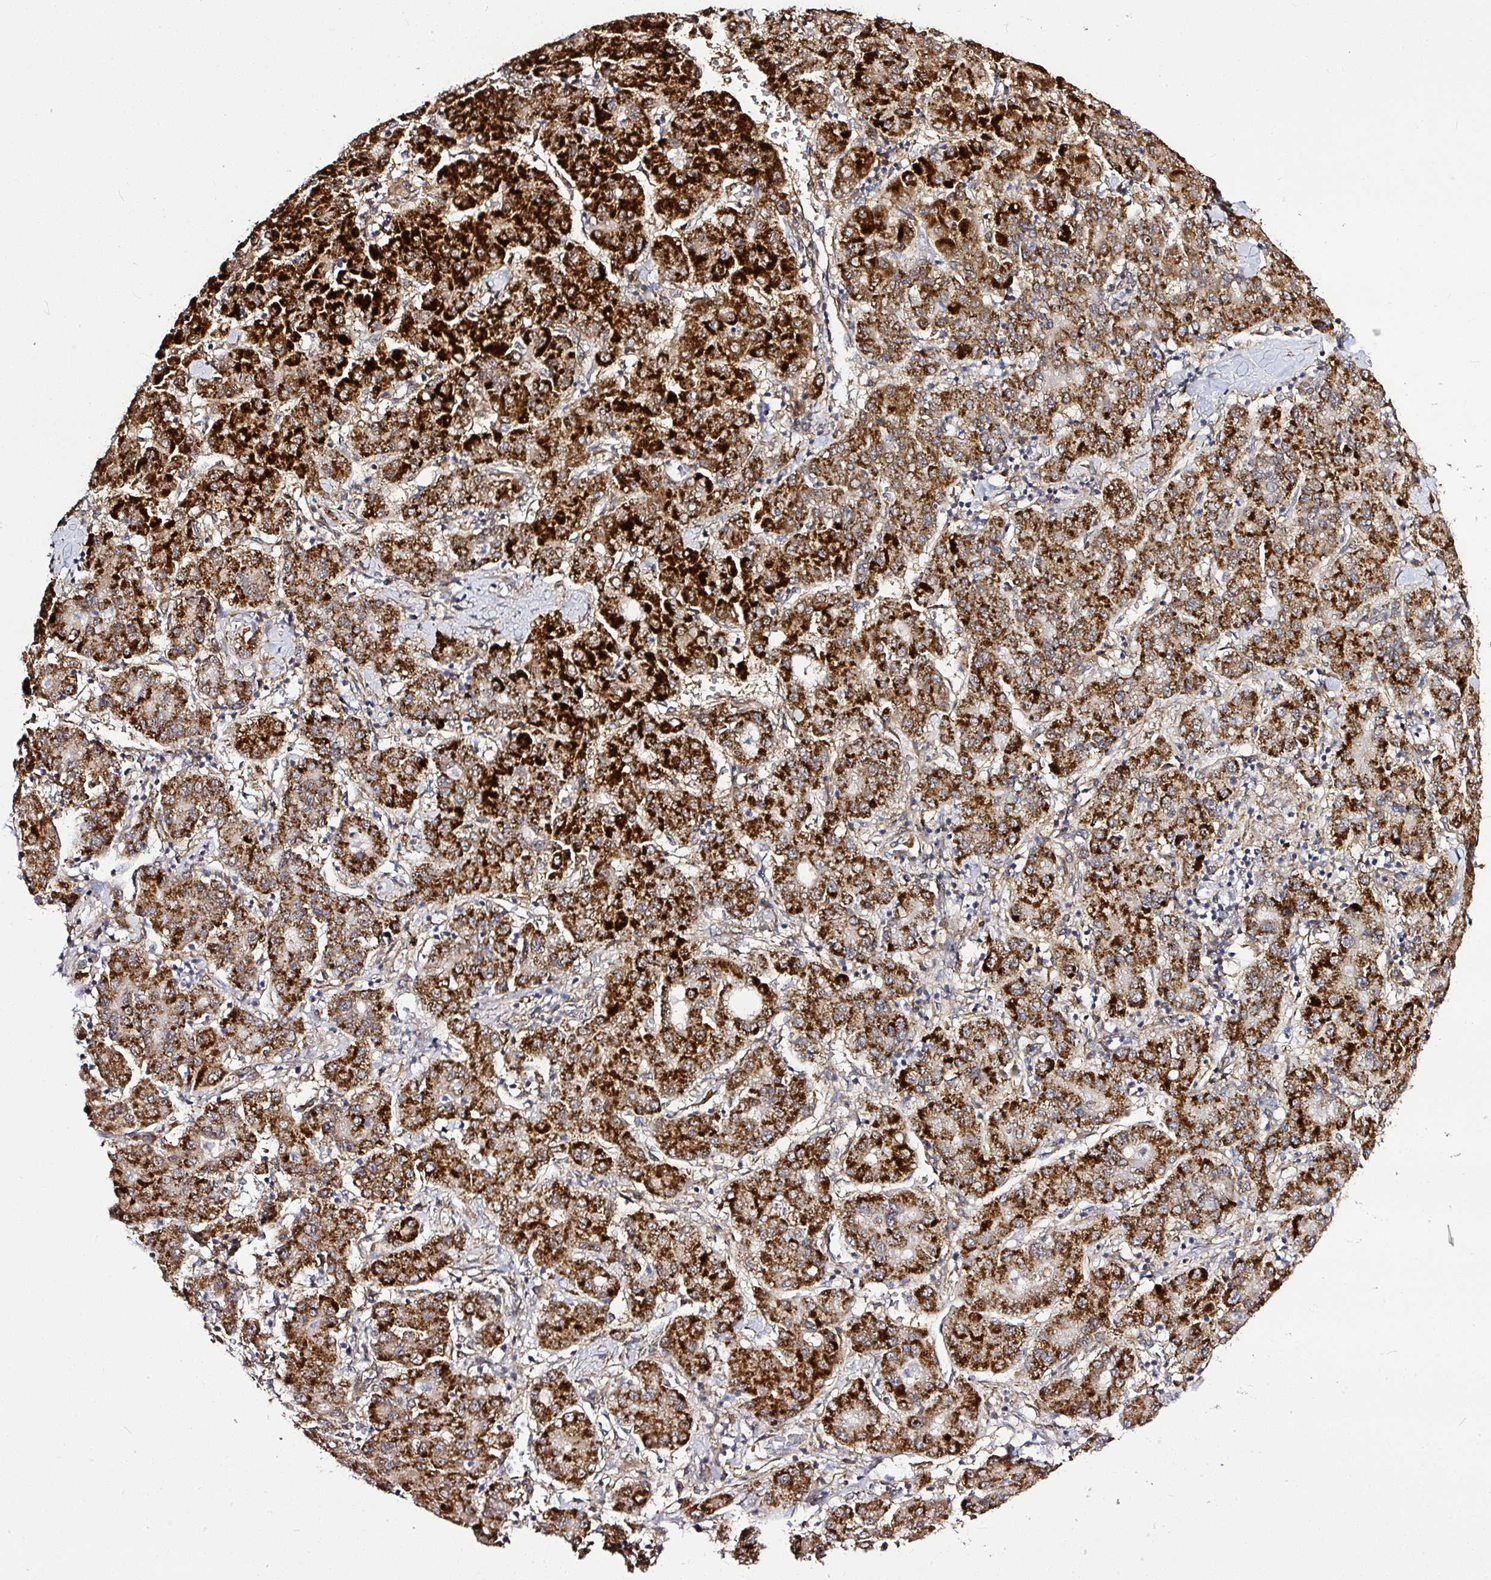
{"staining": {"intensity": "strong", "quantity": ">75%", "location": "cytoplasmic/membranous"}, "tissue": "liver cancer", "cell_type": "Tumor cells", "image_type": "cancer", "snomed": [{"axis": "morphology", "description": "Carcinoma, Hepatocellular, NOS"}, {"axis": "topography", "description": "Liver"}], "caption": "The photomicrograph displays a brown stain indicating the presence of a protein in the cytoplasmic/membranous of tumor cells in liver cancer. The protein is stained brown, and the nuclei are stained in blue (DAB IHC with brightfield microscopy, high magnification).", "gene": "FAM153A", "patient": {"sex": "male", "age": 65}}